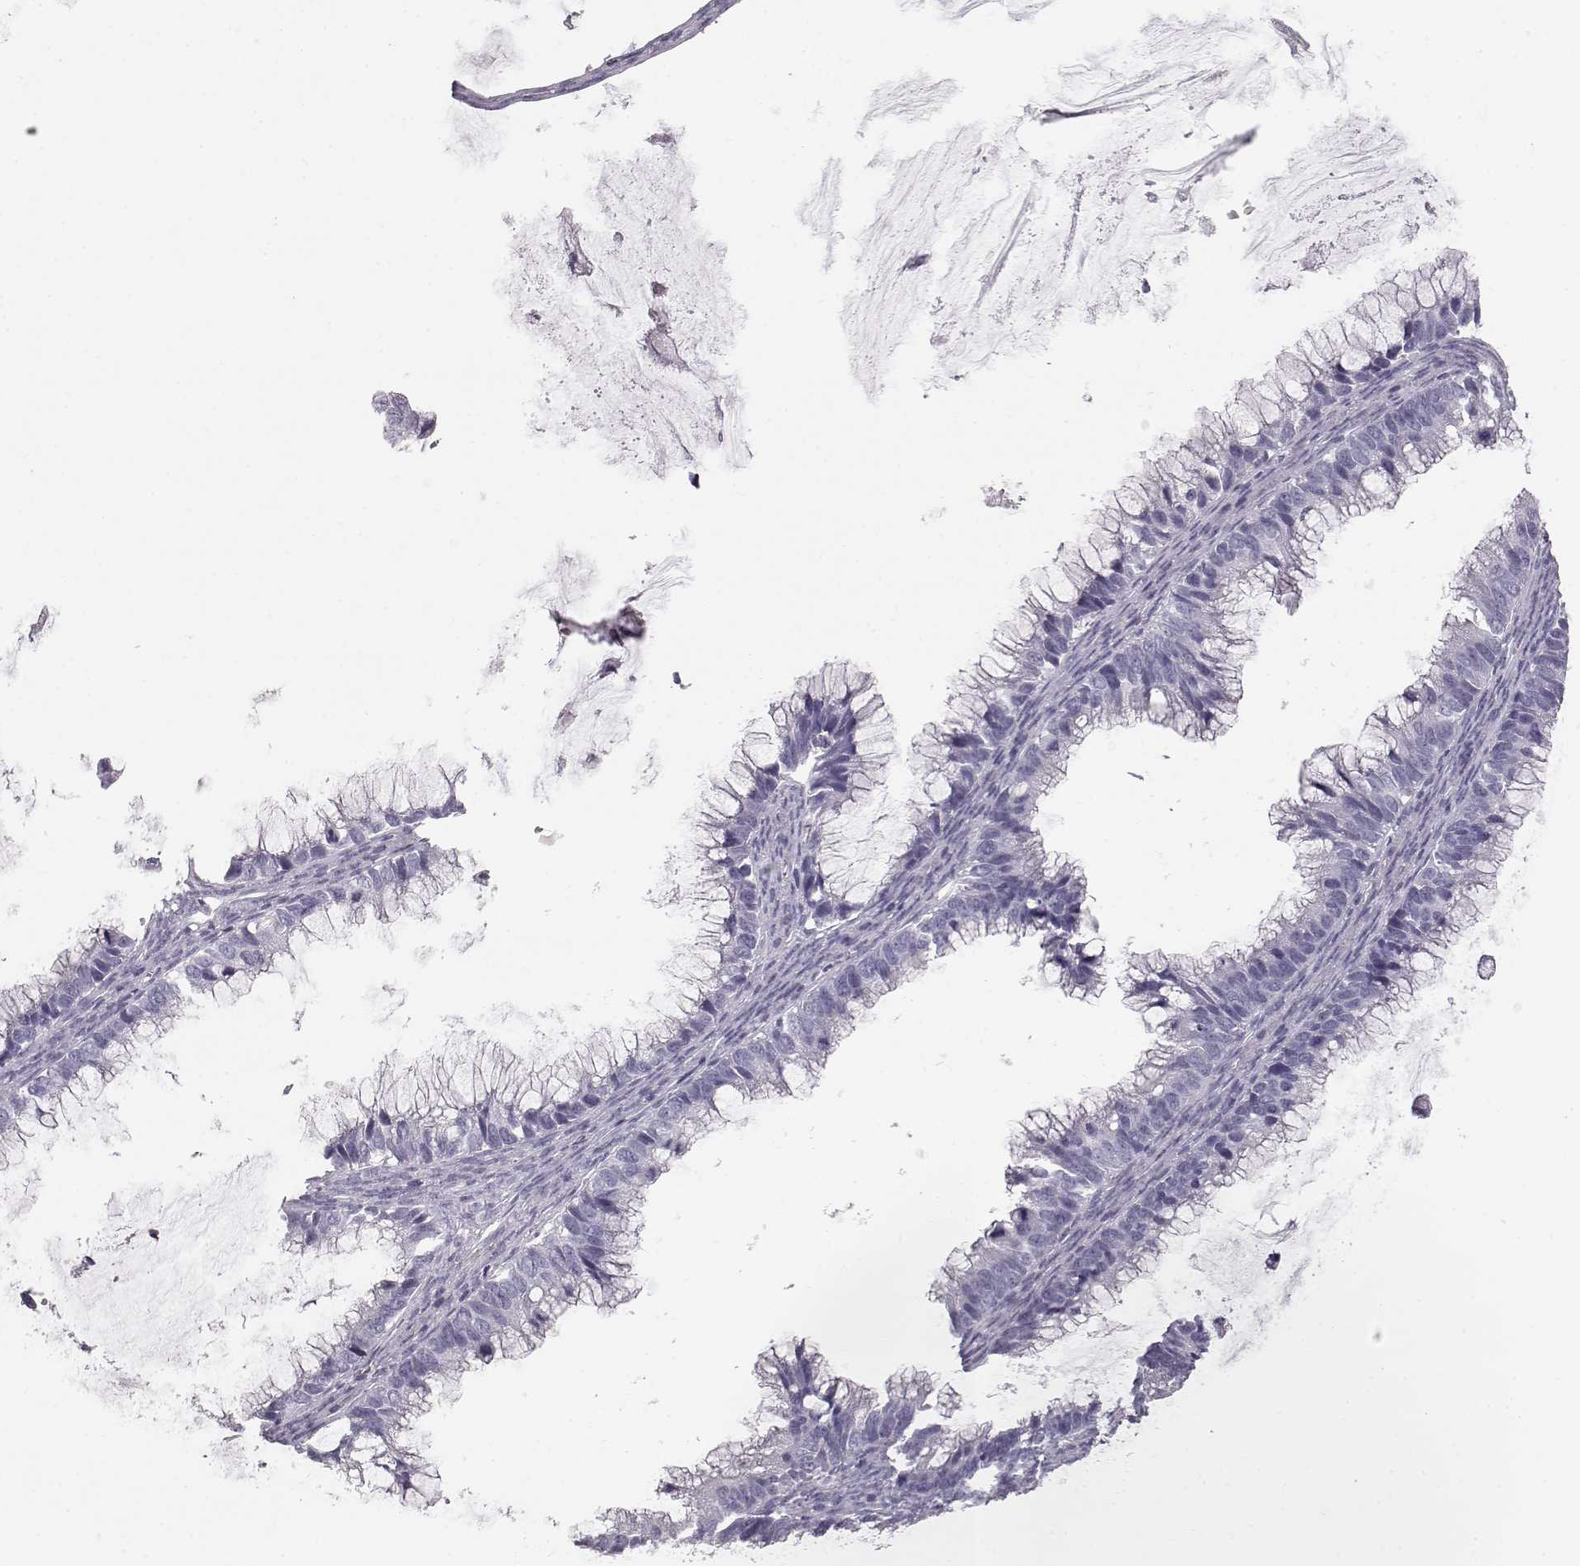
{"staining": {"intensity": "negative", "quantity": "none", "location": "none"}, "tissue": "ovarian cancer", "cell_type": "Tumor cells", "image_type": "cancer", "snomed": [{"axis": "morphology", "description": "Cystadenocarcinoma, mucinous, NOS"}, {"axis": "topography", "description": "Ovary"}], "caption": "Immunohistochemistry (IHC) of human ovarian cancer (mucinous cystadenocarcinoma) reveals no staining in tumor cells.", "gene": "KRT33A", "patient": {"sex": "female", "age": 38}}